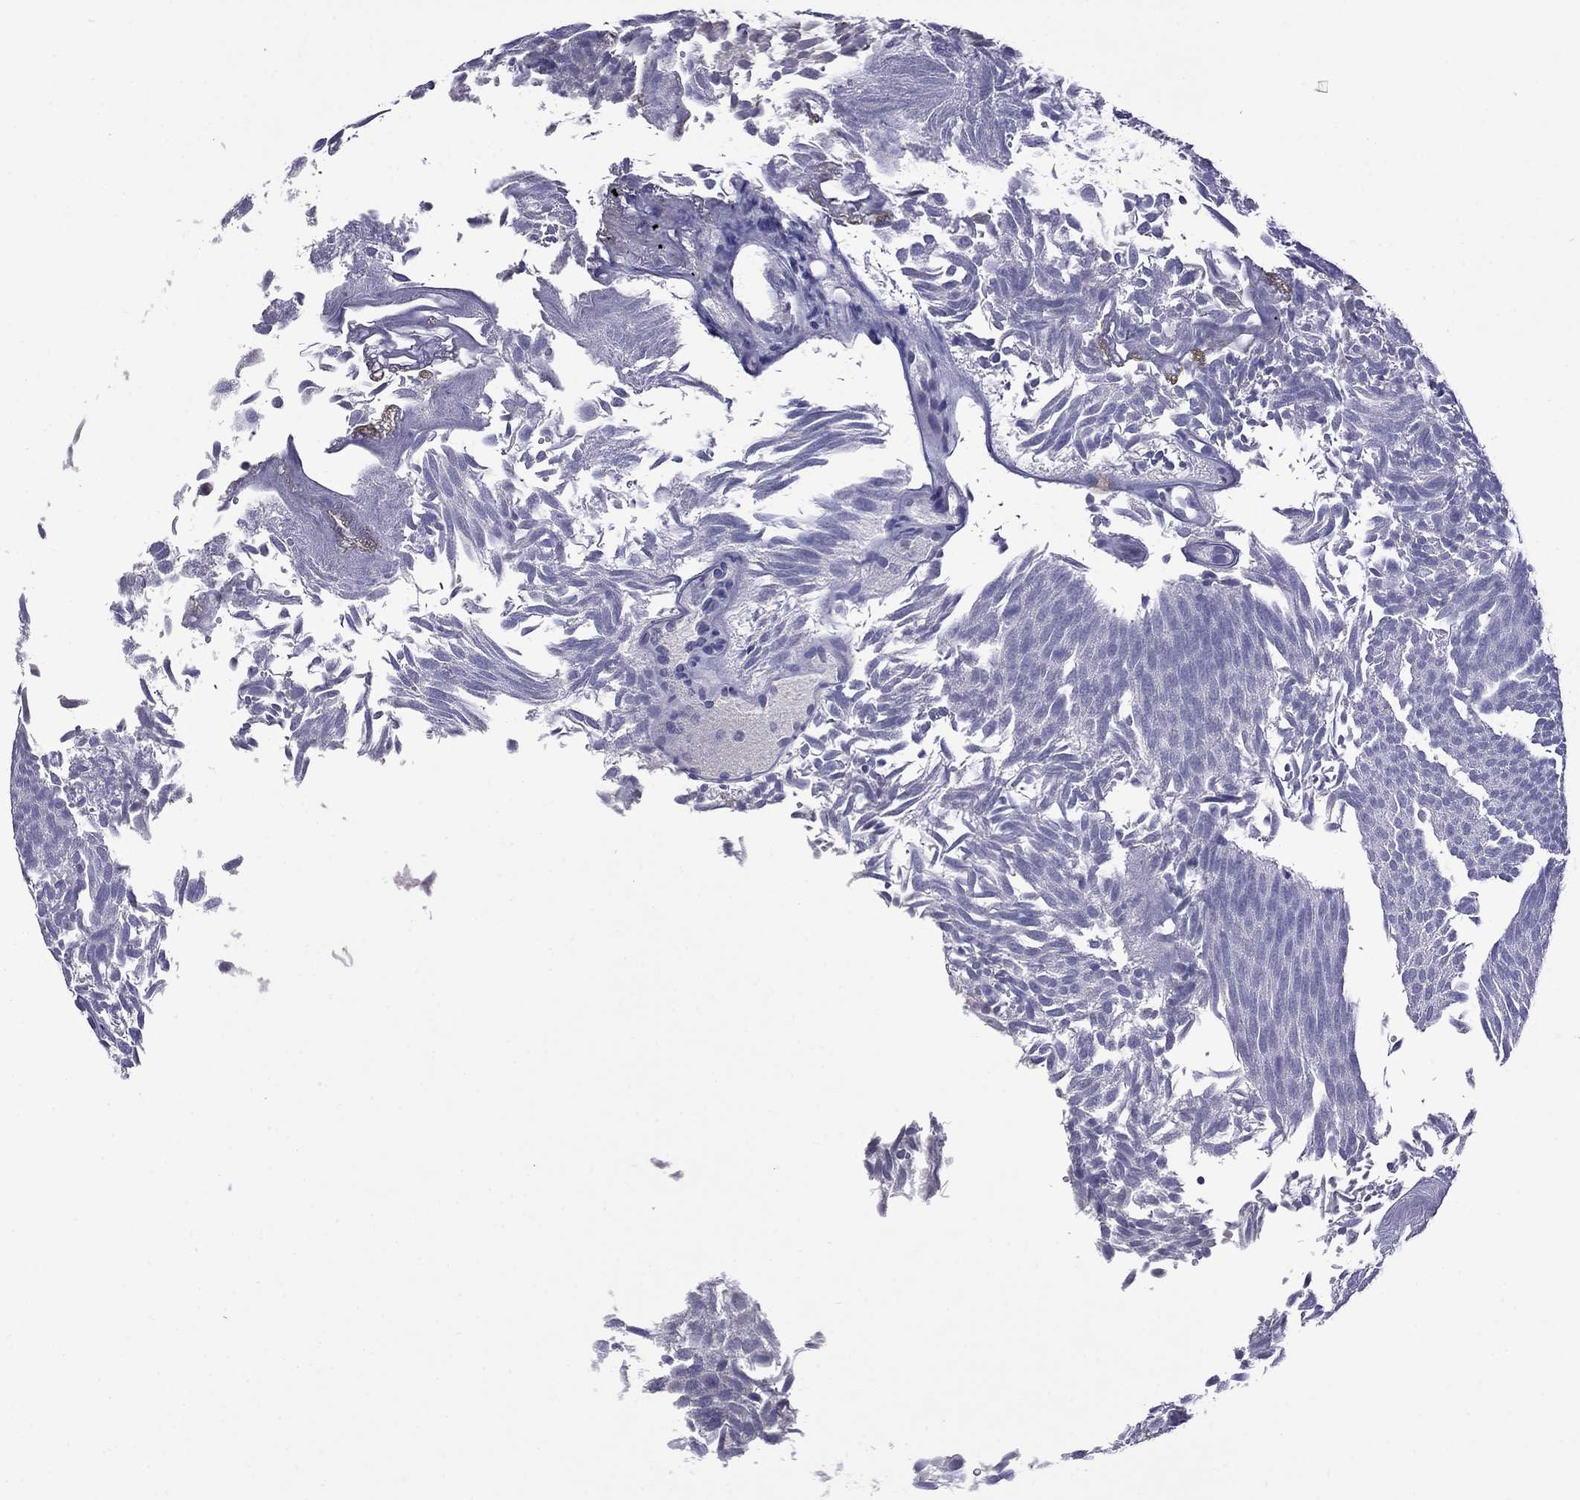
{"staining": {"intensity": "negative", "quantity": "none", "location": "none"}, "tissue": "urothelial cancer", "cell_type": "Tumor cells", "image_type": "cancer", "snomed": [{"axis": "morphology", "description": "Urothelial carcinoma, Low grade"}, {"axis": "topography", "description": "Urinary bladder"}], "caption": "This histopathology image is of urothelial carcinoma (low-grade) stained with immunohistochemistry to label a protein in brown with the nuclei are counter-stained blue. There is no expression in tumor cells. (DAB IHC, high magnification).", "gene": "STAR", "patient": {"sex": "male", "age": 52}}